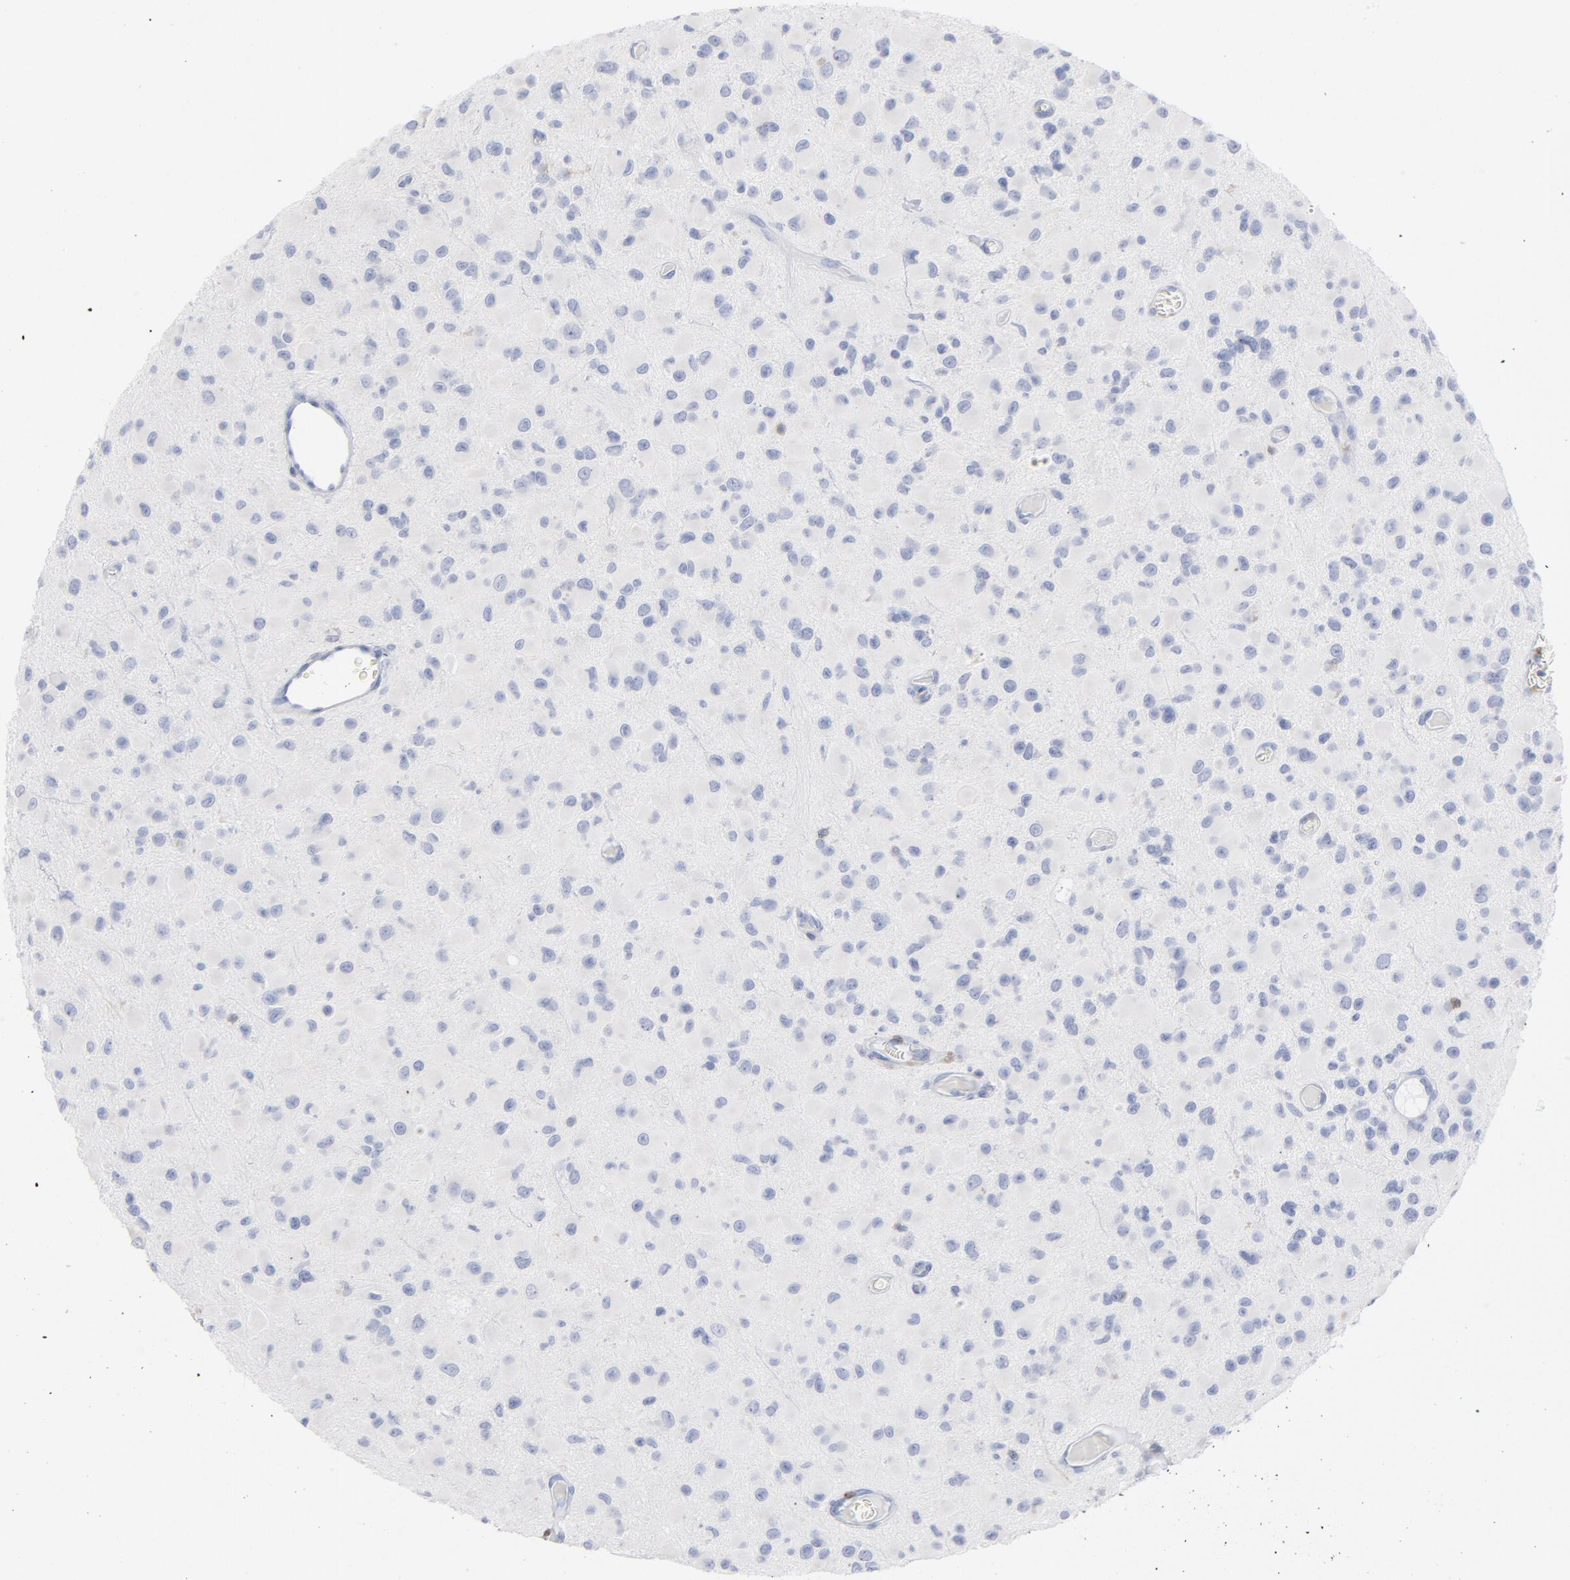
{"staining": {"intensity": "negative", "quantity": "none", "location": "none"}, "tissue": "glioma", "cell_type": "Tumor cells", "image_type": "cancer", "snomed": [{"axis": "morphology", "description": "Glioma, malignant, Low grade"}, {"axis": "topography", "description": "Brain"}], "caption": "Human malignant glioma (low-grade) stained for a protein using IHC shows no positivity in tumor cells.", "gene": "P2RY8", "patient": {"sex": "male", "age": 42}}